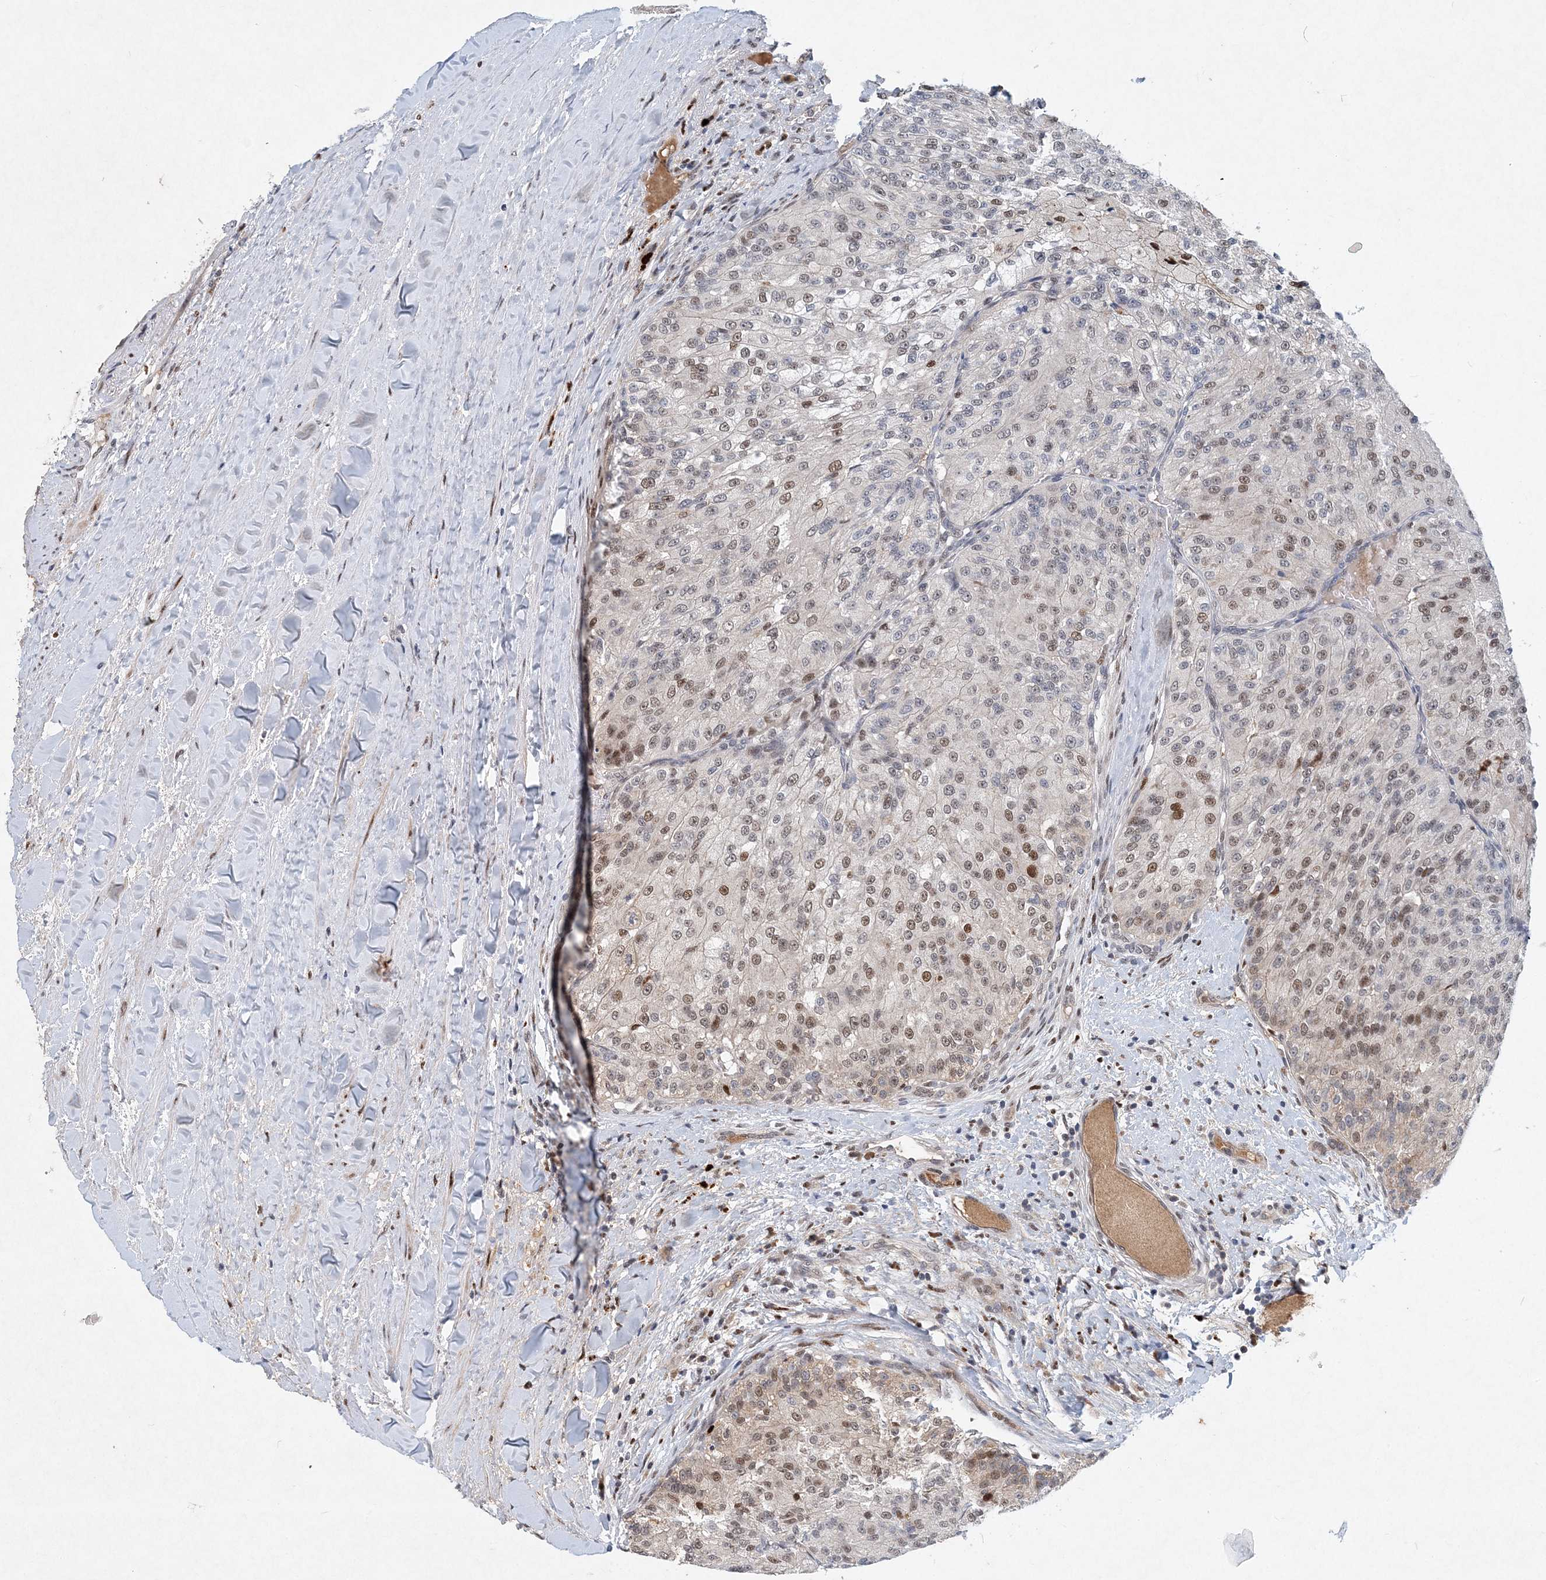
{"staining": {"intensity": "moderate", "quantity": "<25%", "location": "nuclear"}, "tissue": "renal cancer", "cell_type": "Tumor cells", "image_type": "cancer", "snomed": [{"axis": "morphology", "description": "Adenocarcinoma, NOS"}, {"axis": "topography", "description": "Kidney"}], "caption": "Tumor cells exhibit low levels of moderate nuclear positivity in approximately <25% of cells in adenocarcinoma (renal).", "gene": "KPNA4", "patient": {"sex": "female", "age": 63}}